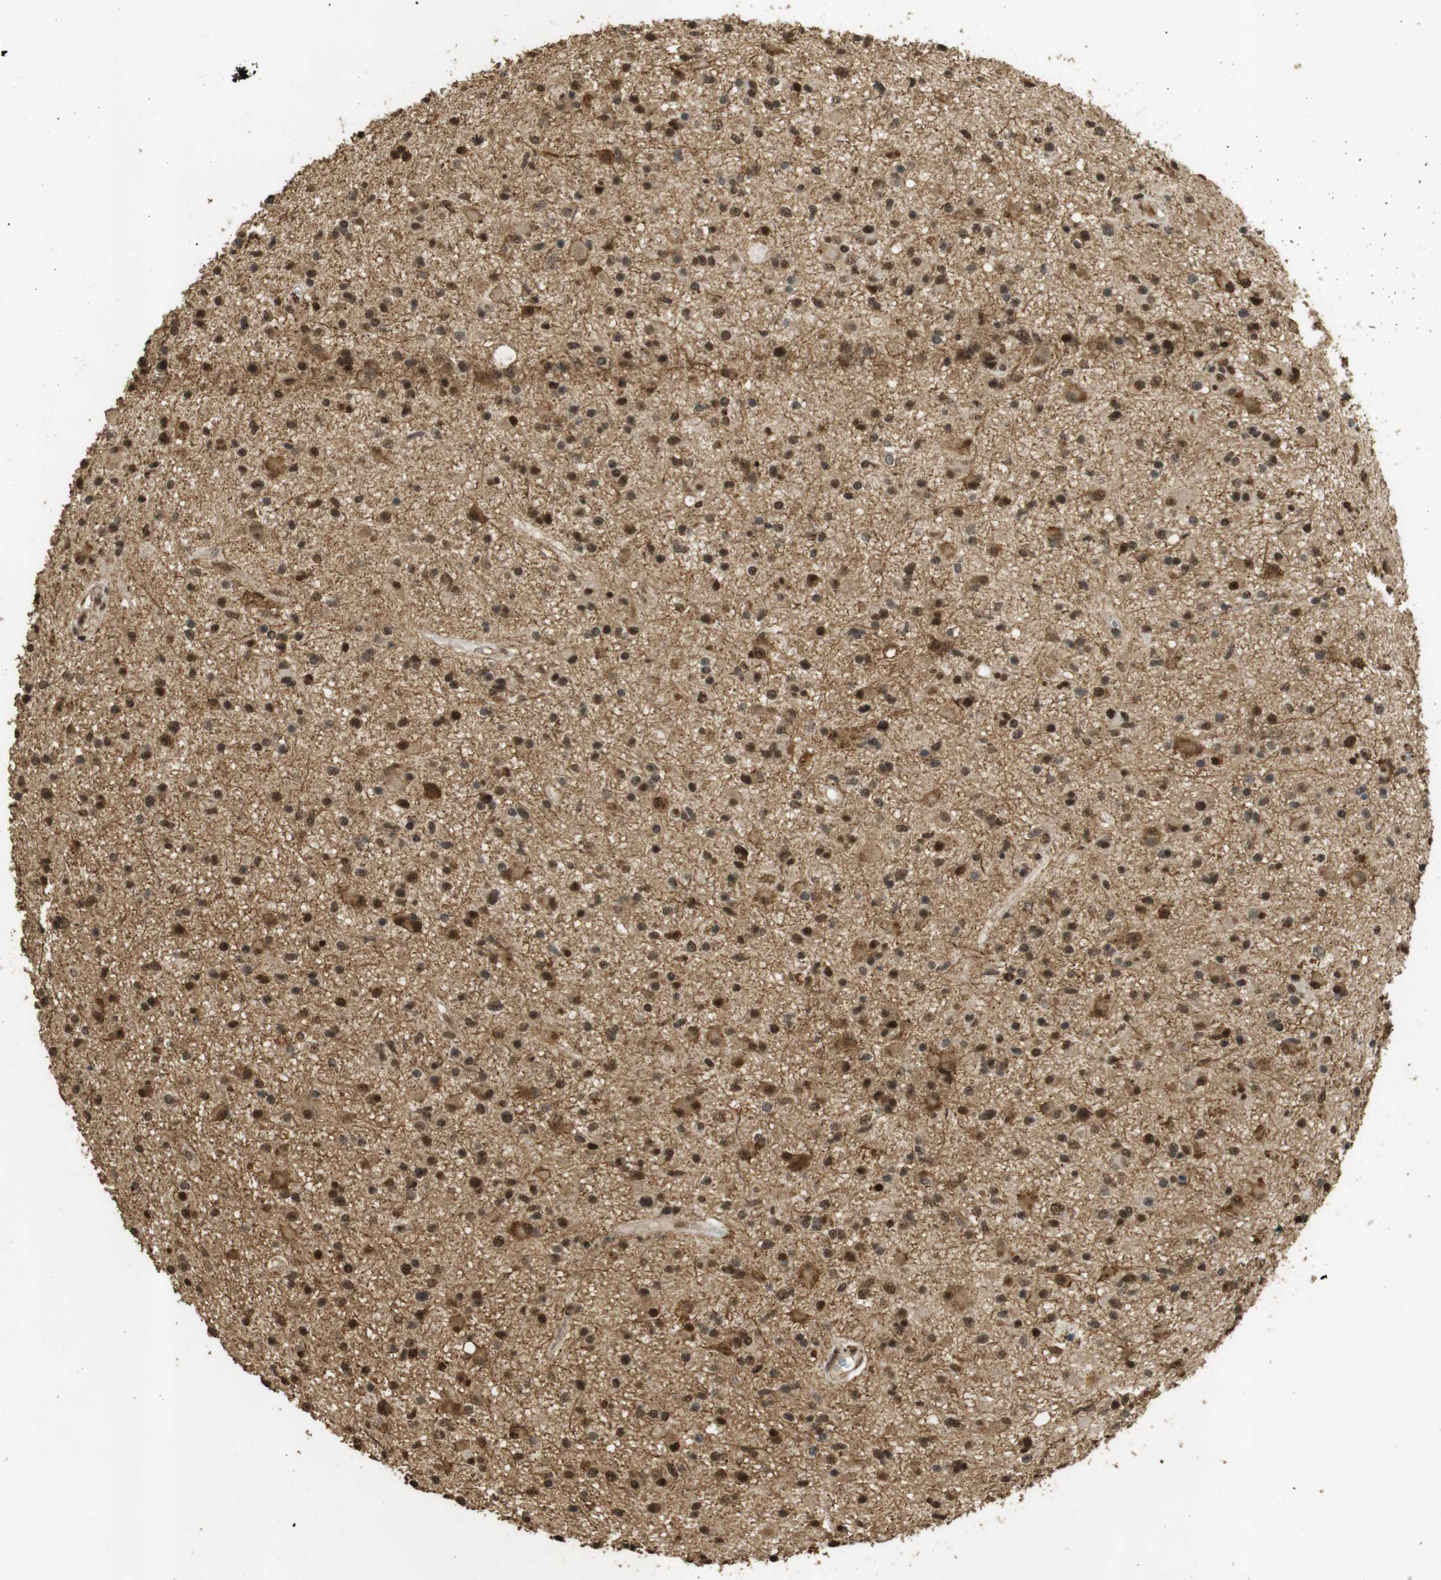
{"staining": {"intensity": "strong", "quantity": ">75%", "location": "cytoplasmic/membranous,nuclear"}, "tissue": "glioma", "cell_type": "Tumor cells", "image_type": "cancer", "snomed": [{"axis": "morphology", "description": "Glioma, malignant, High grade"}, {"axis": "topography", "description": "Brain"}], "caption": "Immunohistochemistry of high-grade glioma (malignant) shows high levels of strong cytoplasmic/membranous and nuclear expression in approximately >75% of tumor cells. (brown staining indicates protein expression, while blue staining denotes nuclei).", "gene": "GATA4", "patient": {"sex": "male", "age": 33}}